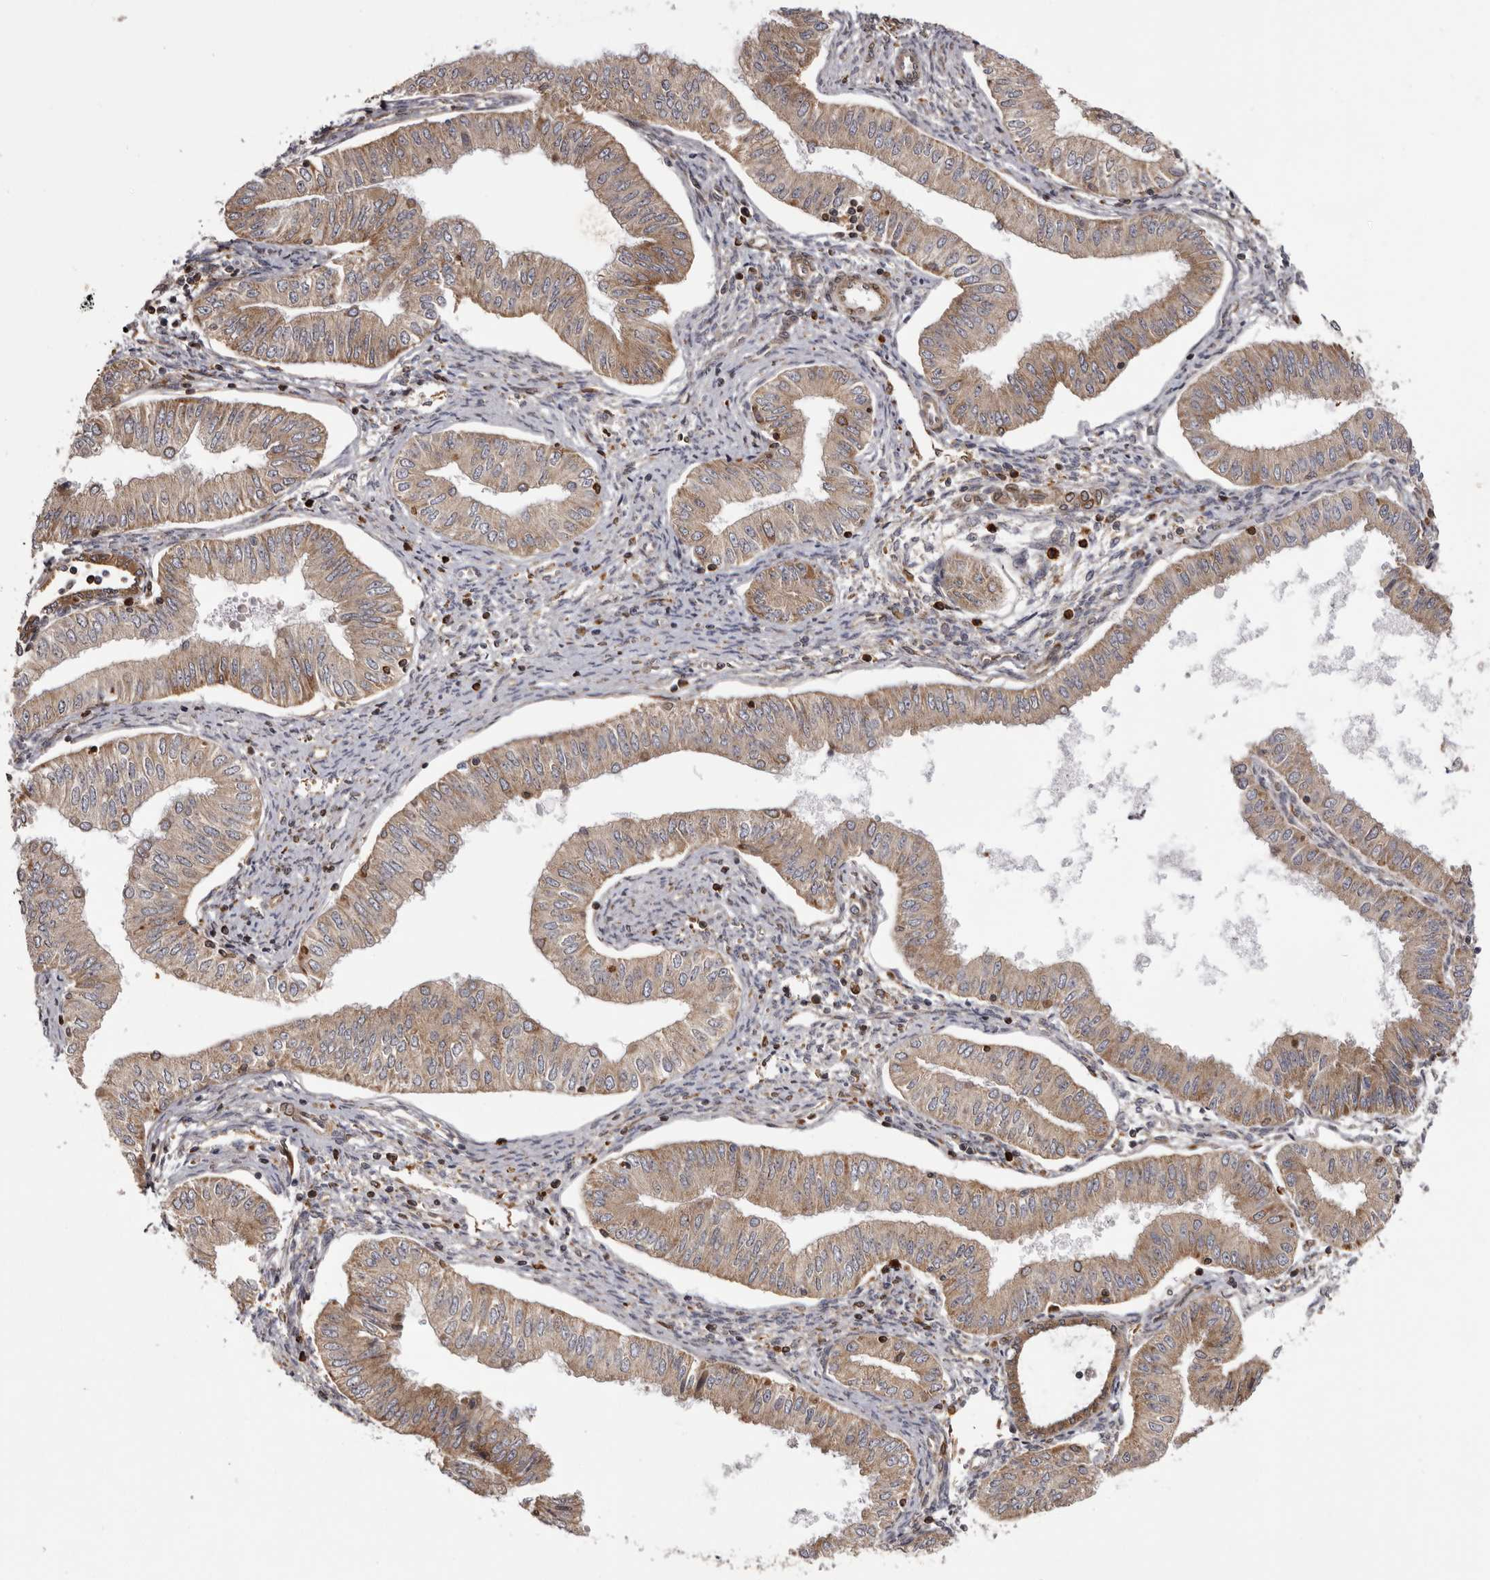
{"staining": {"intensity": "moderate", "quantity": ">75%", "location": "cytoplasmic/membranous"}, "tissue": "endometrial cancer", "cell_type": "Tumor cells", "image_type": "cancer", "snomed": [{"axis": "morphology", "description": "Normal tissue, NOS"}, {"axis": "morphology", "description": "Adenocarcinoma, NOS"}, {"axis": "topography", "description": "Endometrium"}], "caption": "Protein staining displays moderate cytoplasmic/membranous positivity in about >75% of tumor cells in endometrial adenocarcinoma. Immunohistochemistry (ihc) stains the protein of interest in brown and the nuclei are stained blue.", "gene": "C4orf3", "patient": {"sex": "female", "age": 53}}